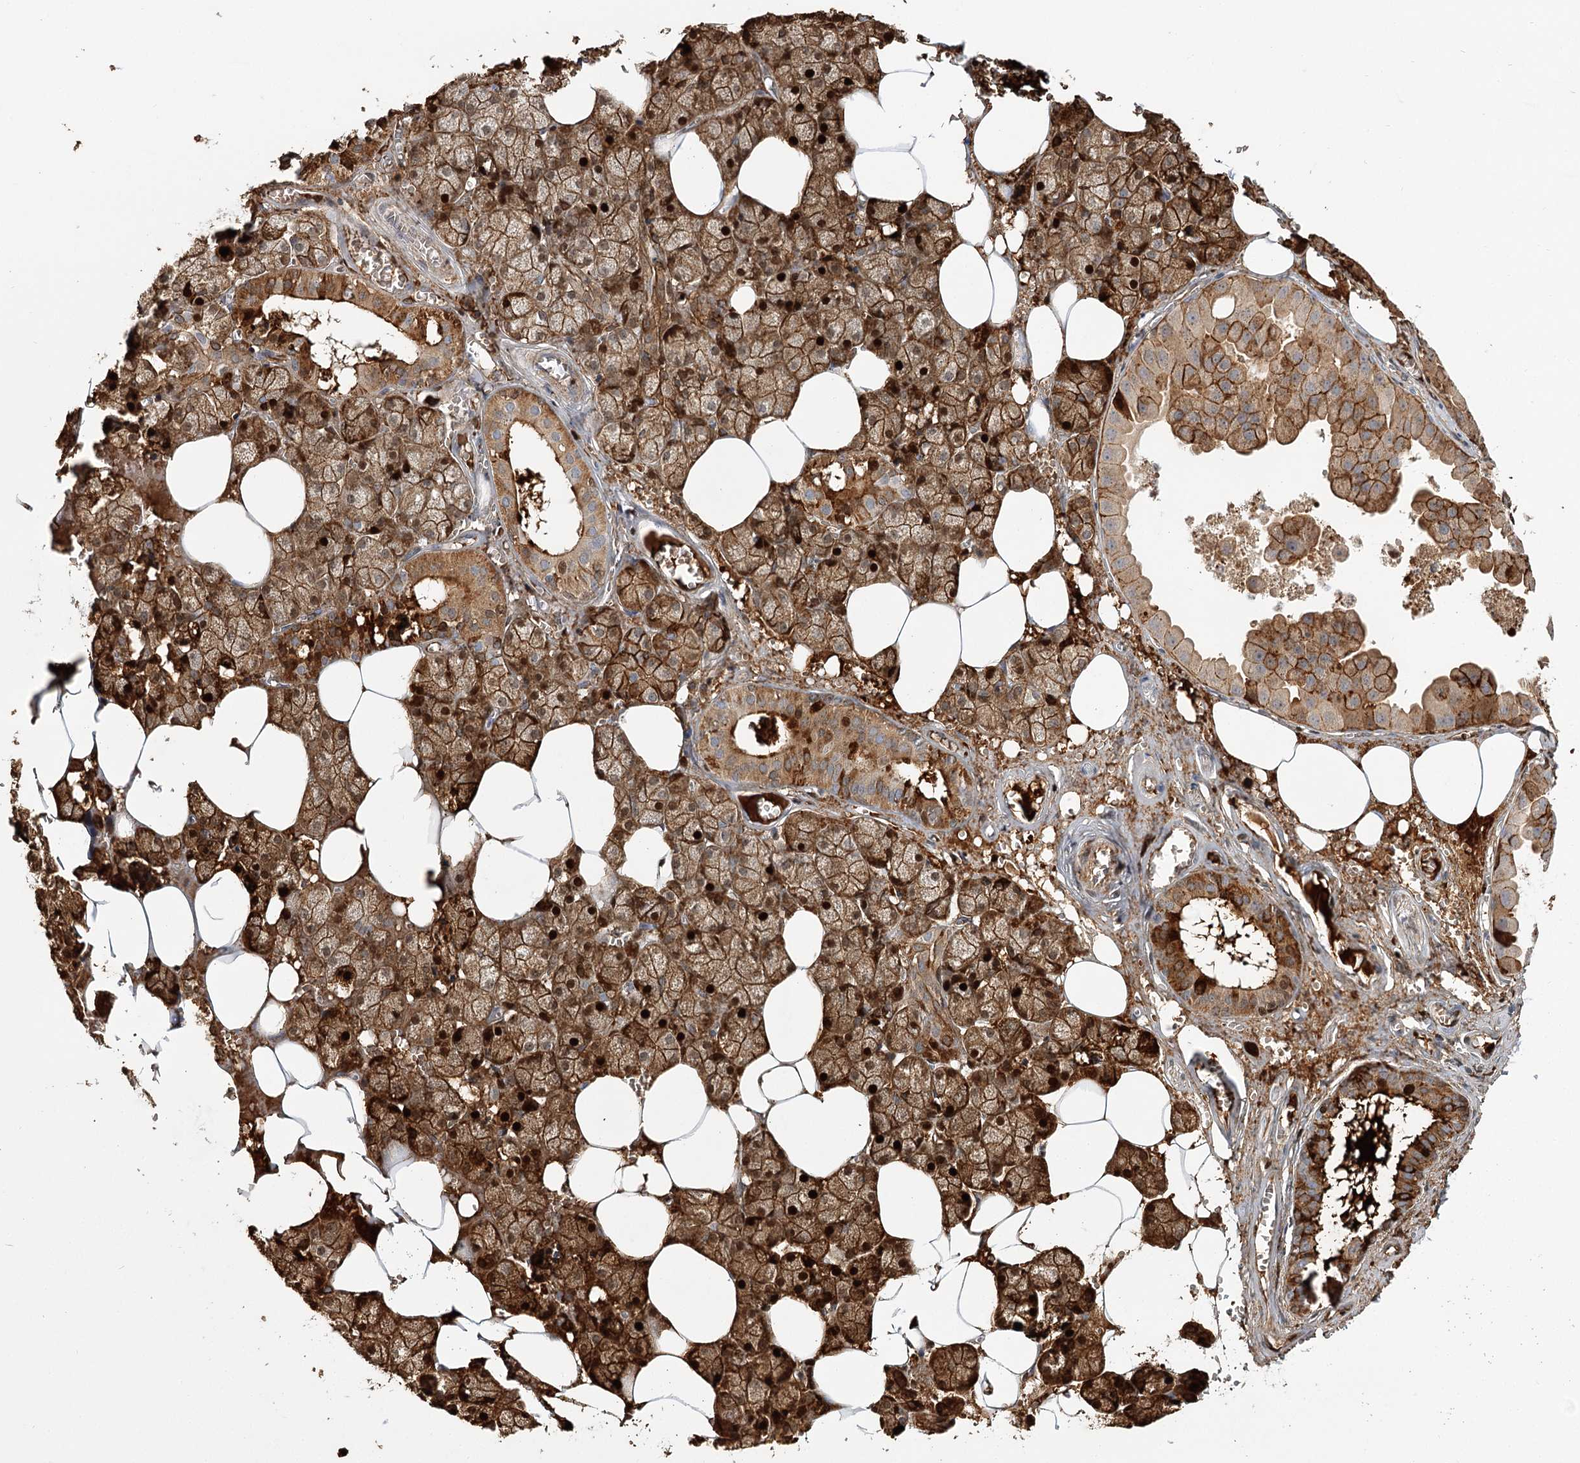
{"staining": {"intensity": "strong", "quantity": ">75%", "location": "cytoplasmic/membranous,nuclear"}, "tissue": "salivary gland", "cell_type": "Glandular cells", "image_type": "normal", "snomed": [{"axis": "morphology", "description": "Normal tissue, NOS"}, {"axis": "topography", "description": "Salivary gland"}], "caption": "The micrograph shows a brown stain indicating the presence of a protein in the cytoplasmic/membranous,nuclear of glandular cells in salivary gland.", "gene": "C11orf52", "patient": {"sex": "male", "age": 62}}